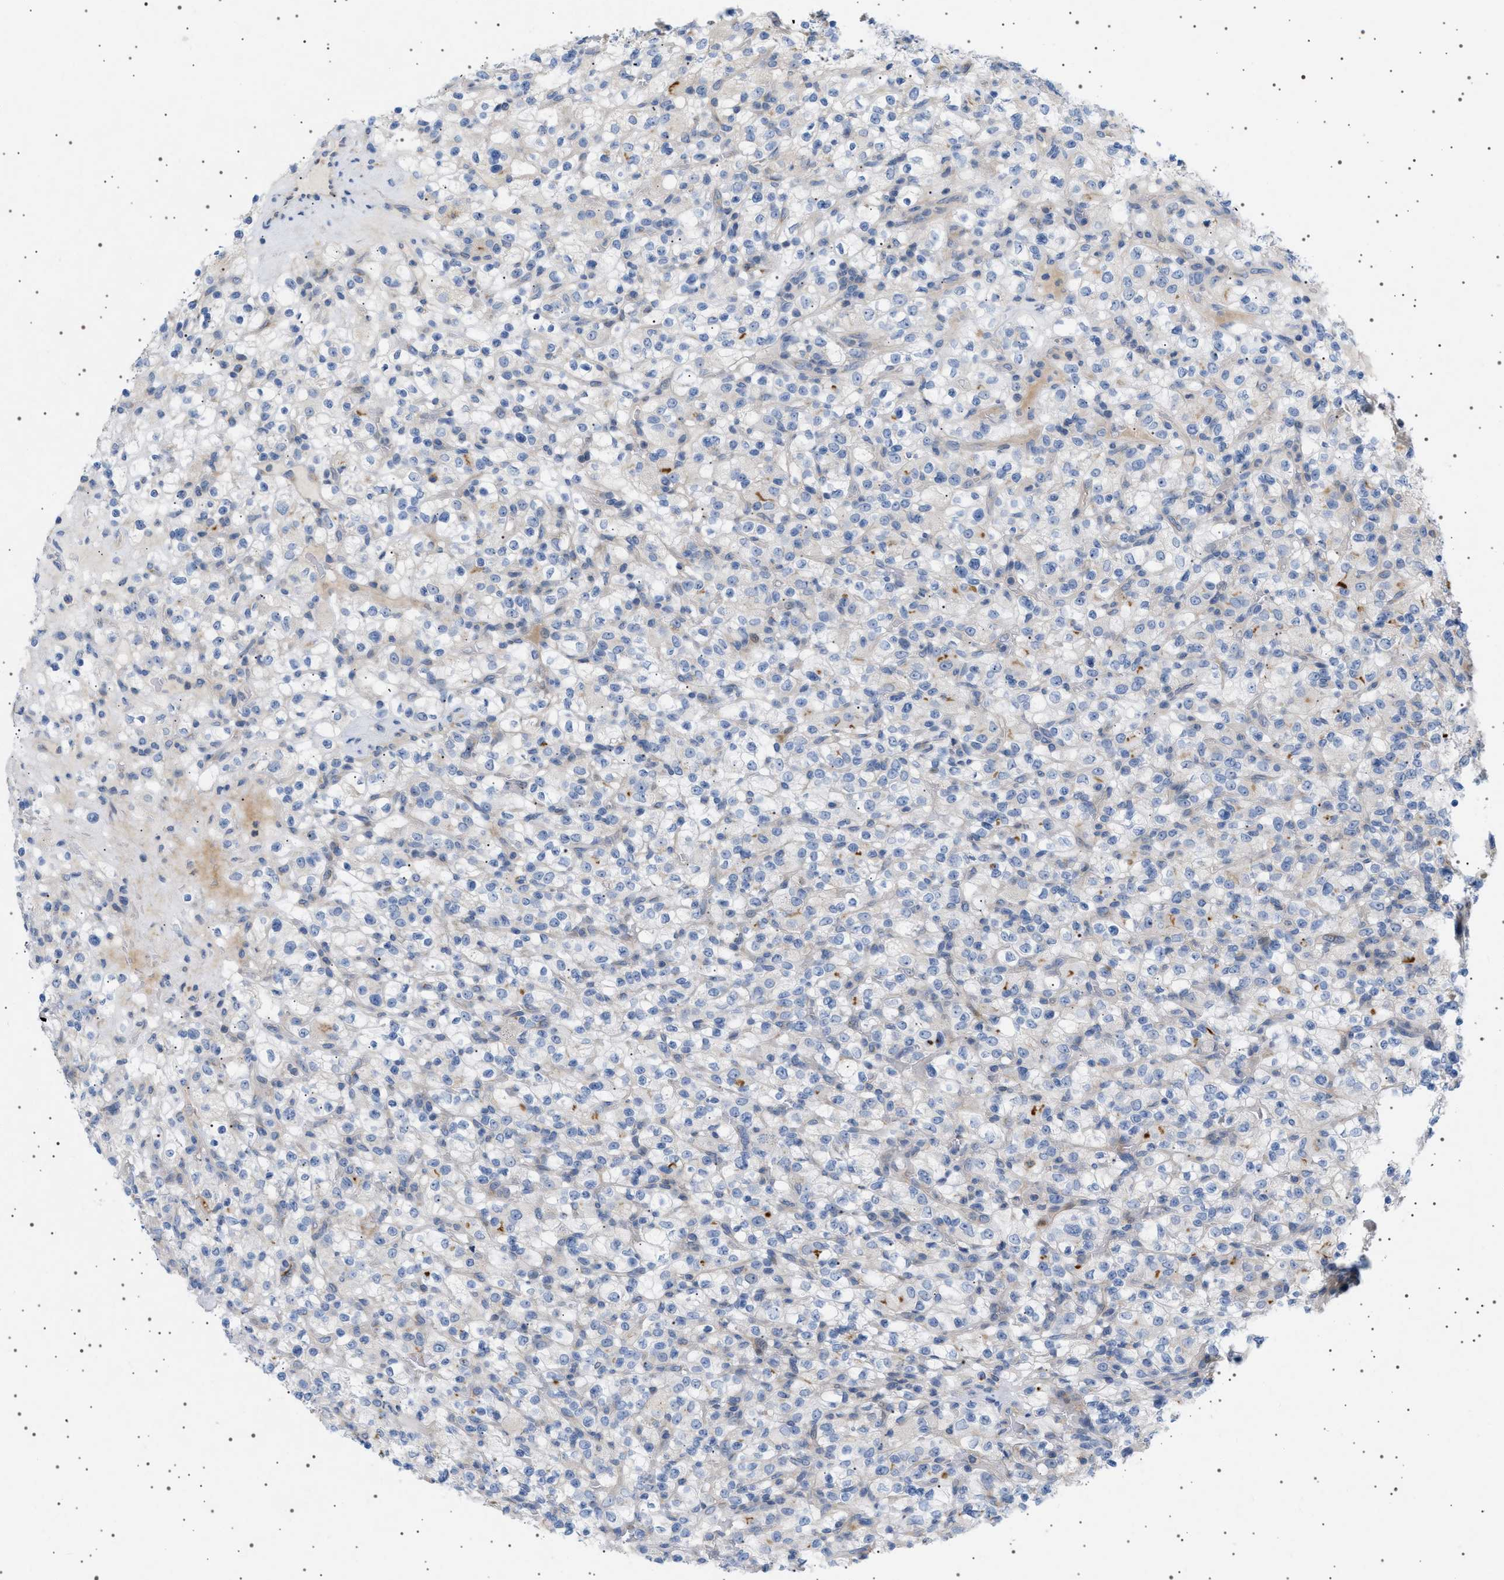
{"staining": {"intensity": "negative", "quantity": "none", "location": "none"}, "tissue": "renal cancer", "cell_type": "Tumor cells", "image_type": "cancer", "snomed": [{"axis": "morphology", "description": "Normal tissue, NOS"}, {"axis": "morphology", "description": "Adenocarcinoma, NOS"}, {"axis": "topography", "description": "Kidney"}], "caption": "IHC of human renal cancer exhibits no expression in tumor cells. Brightfield microscopy of immunohistochemistry (IHC) stained with DAB (3,3'-diaminobenzidine) (brown) and hematoxylin (blue), captured at high magnification.", "gene": "ADCY10", "patient": {"sex": "female", "age": 72}}